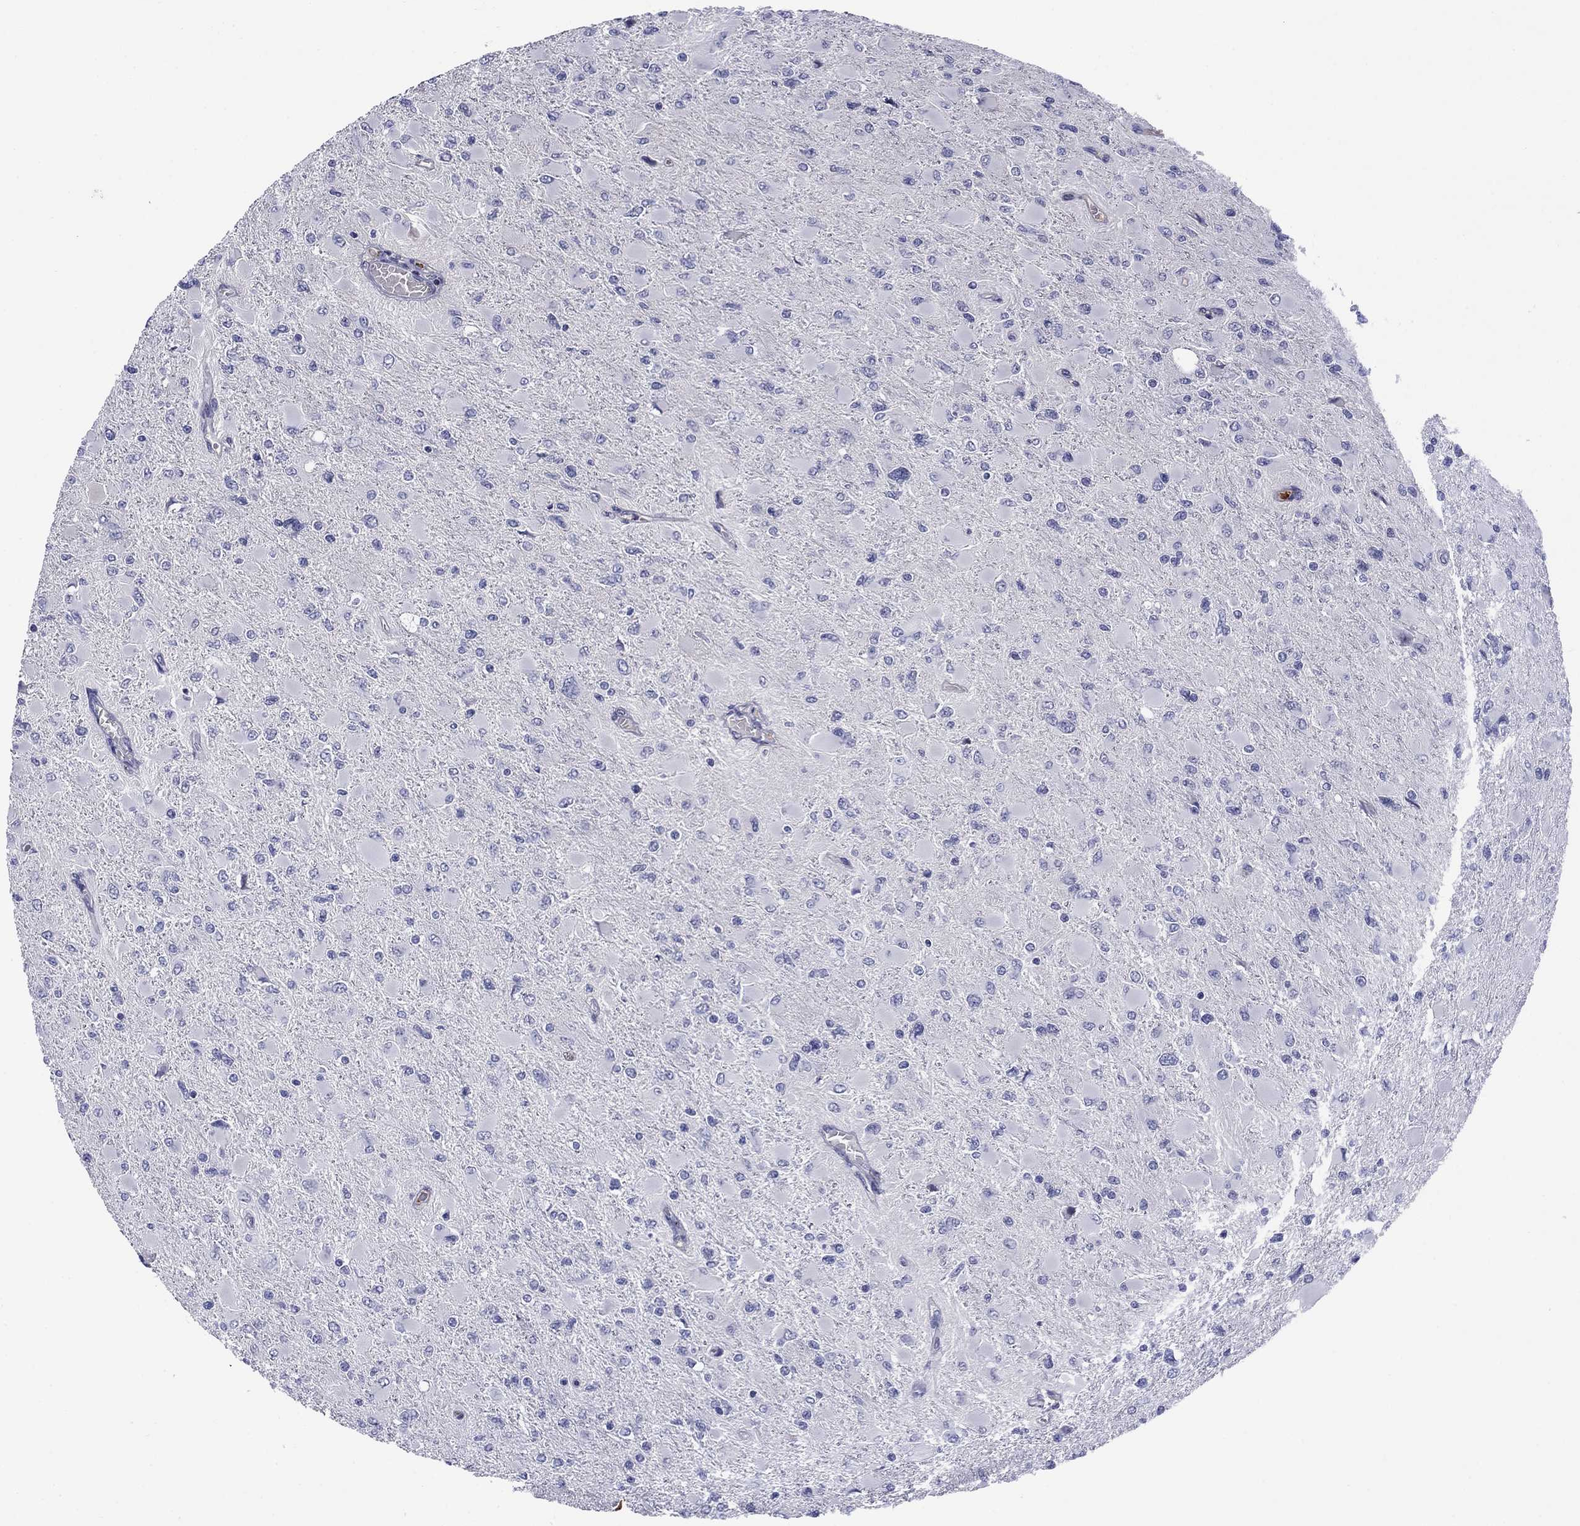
{"staining": {"intensity": "negative", "quantity": "none", "location": "none"}, "tissue": "glioma", "cell_type": "Tumor cells", "image_type": "cancer", "snomed": [{"axis": "morphology", "description": "Glioma, malignant, High grade"}, {"axis": "topography", "description": "Cerebral cortex"}], "caption": "DAB immunohistochemical staining of human high-grade glioma (malignant) exhibits no significant staining in tumor cells. (DAB (3,3'-diaminobenzidine) IHC visualized using brightfield microscopy, high magnification).", "gene": "APOA2", "patient": {"sex": "female", "age": 36}}